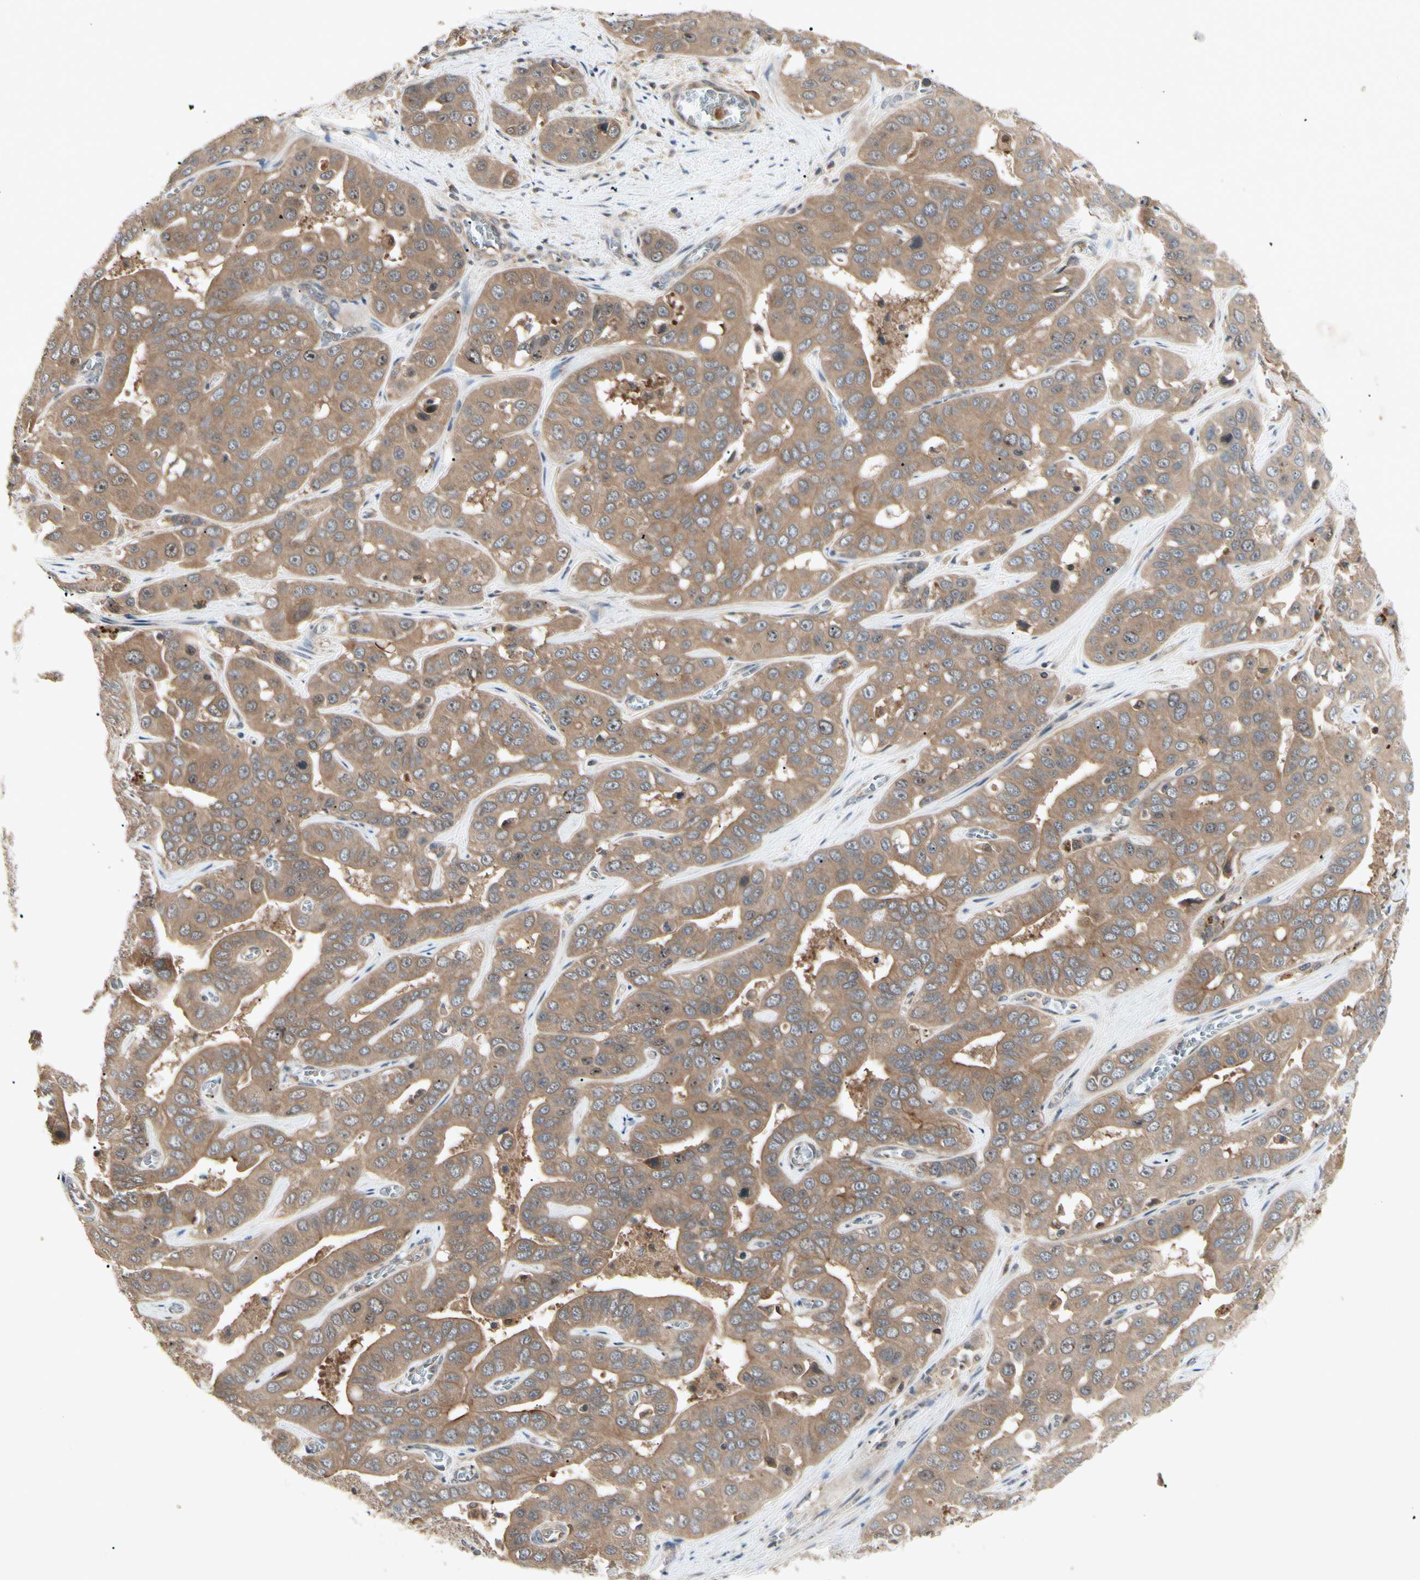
{"staining": {"intensity": "moderate", "quantity": ">75%", "location": "cytoplasmic/membranous"}, "tissue": "liver cancer", "cell_type": "Tumor cells", "image_type": "cancer", "snomed": [{"axis": "morphology", "description": "Cholangiocarcinoma"}, {"axis": "topography", "description": "Liver"}], "caption": "Cholangiocarcinoma (liver) stained for a protein (brown) reveals moderate cytoplasmic/membranous positive expression in about >75% of tumor cells.", "gene": "RNF14", "patient": {"sex": "female", "age": 52}}